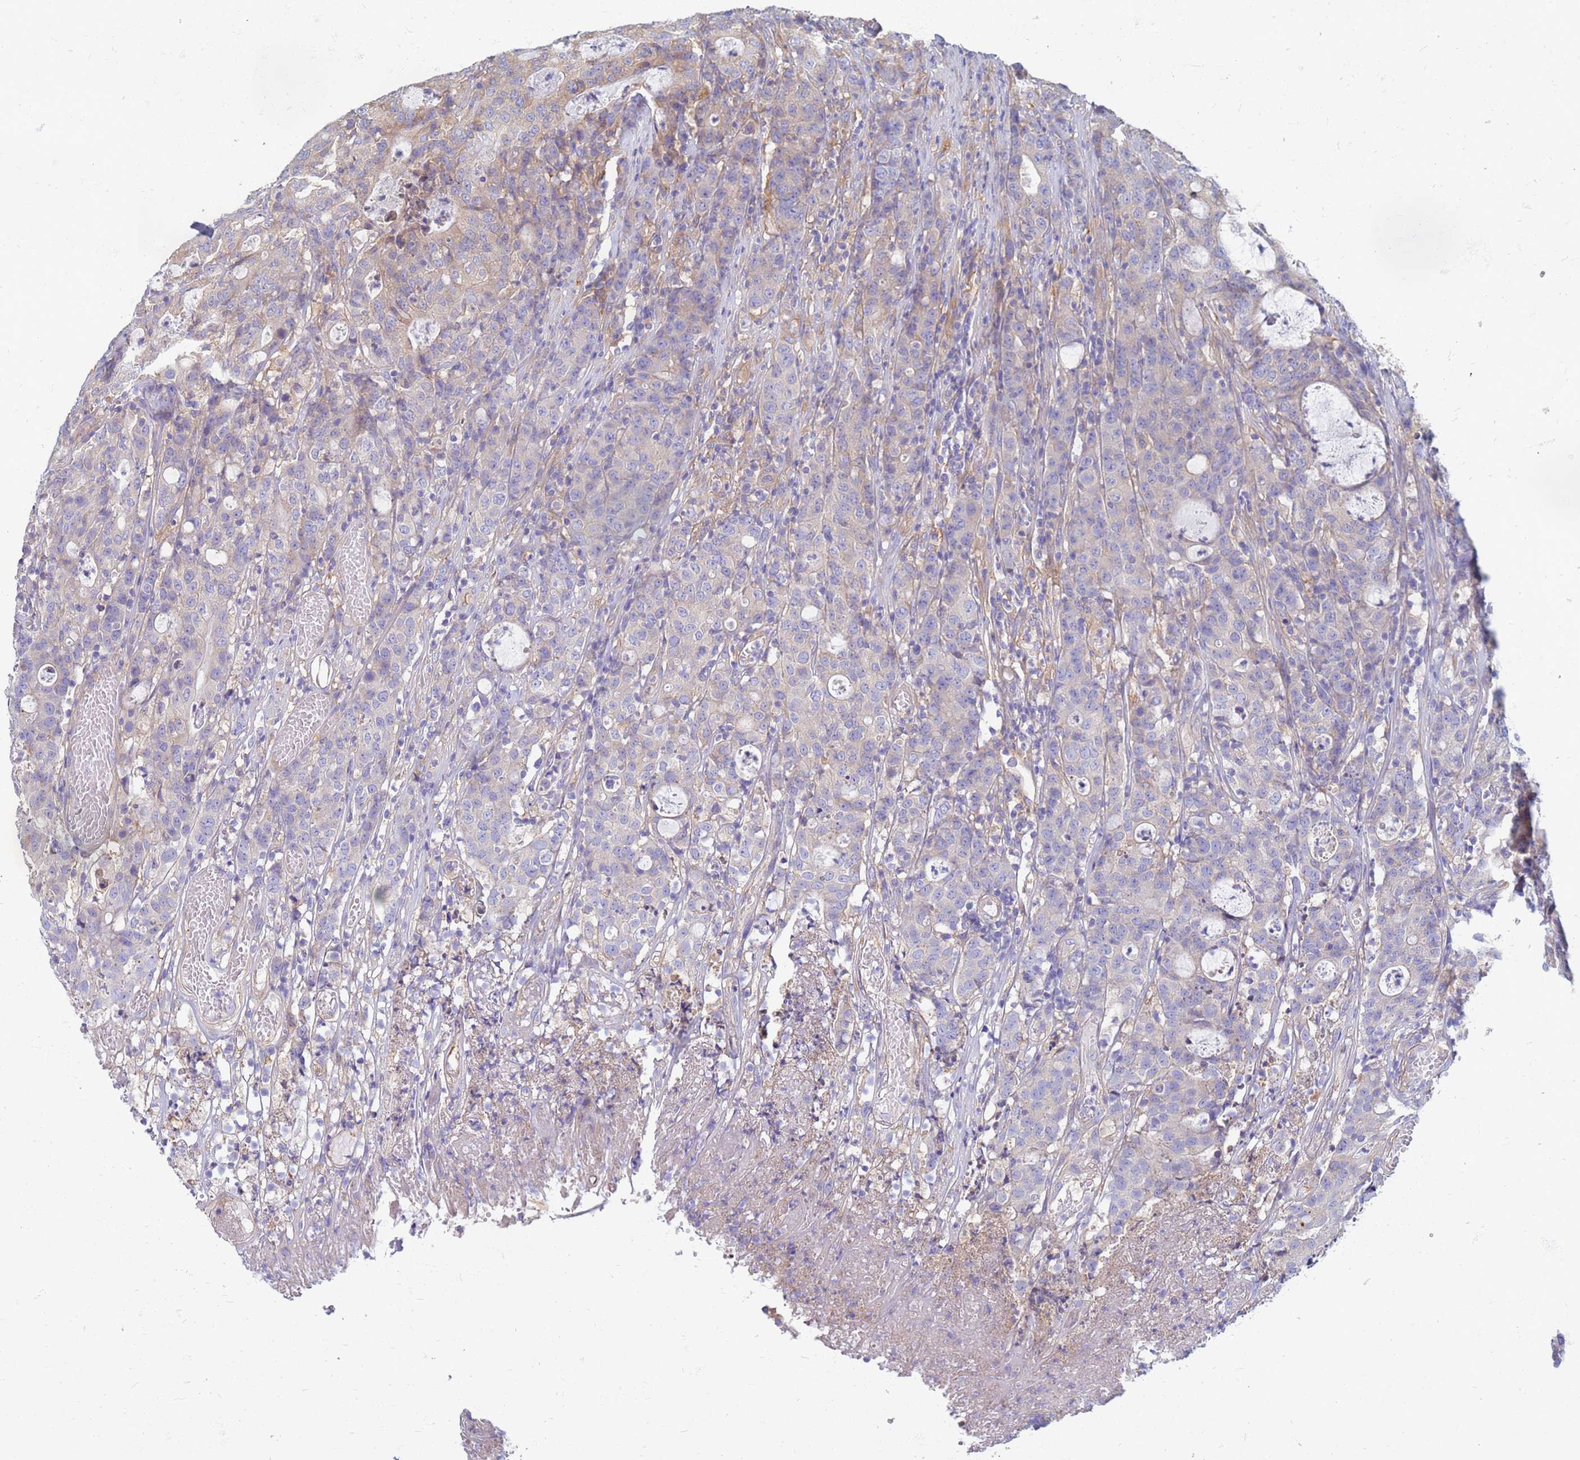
{"staining": {"intensity": "weak", "quantity": "25%-75%", "location": "cytoplasmic/membranous"}, "tissue": "colorectal cancer", "cell_type": "Tumor cells", "image_type": "cancer", "snomed": [{"axis": "morphology", "description": "Adenocarcinoma, NOS"}, {"axis": "topography", "description": "Colon"}], "caption": "IHC of human adenocarcinoma (colorectal) reveals low levels of weak cytoplasmic/membranous positivity in approximately 25%-75% of tumor cells.", "gene": "EEA1", "patient": {"sex": "male", "age": 83}}